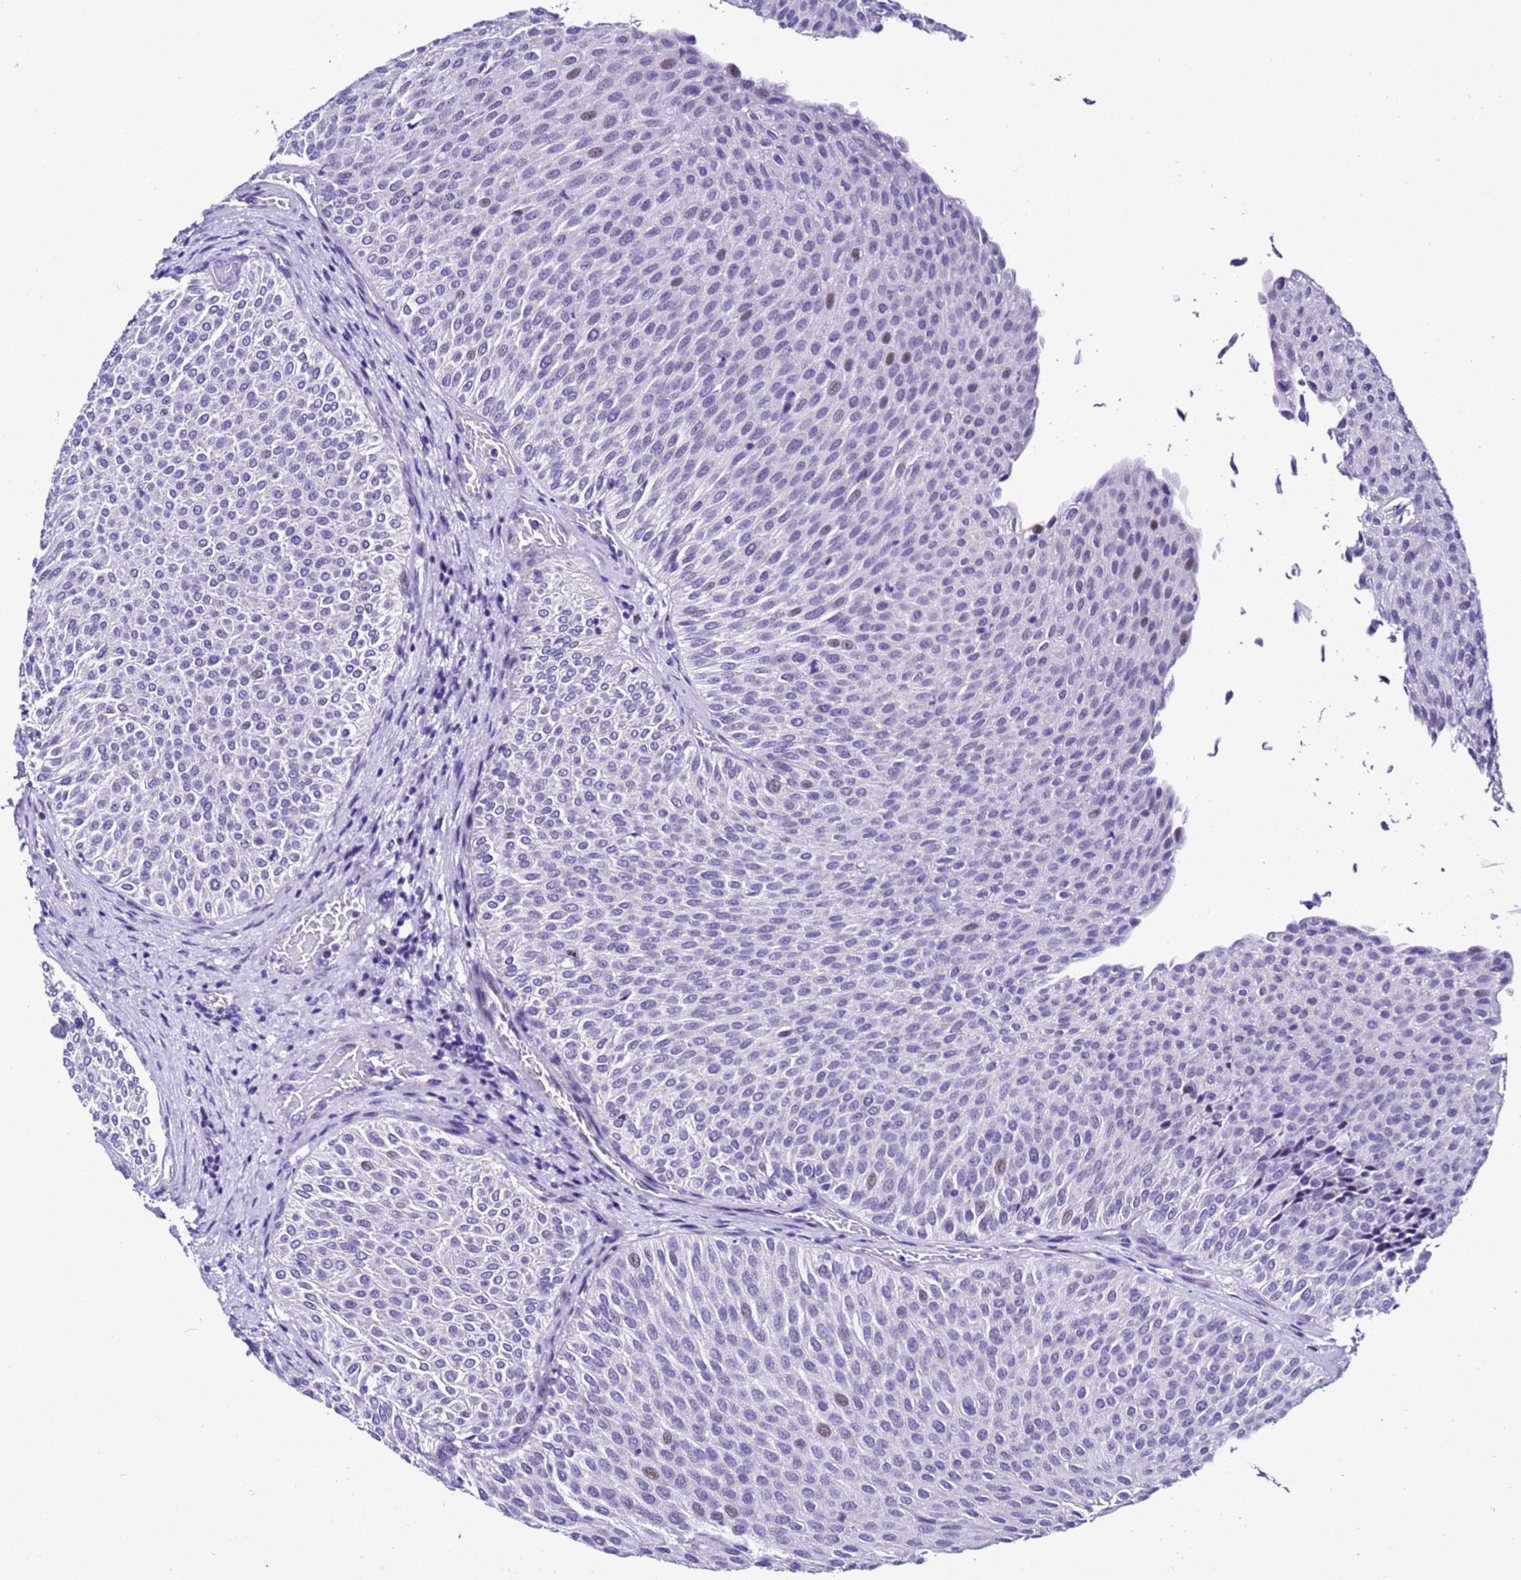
{"staining": {"intensity": "moderate", "quantity": "<25%", "location": "nuclear"}, "tissue": "urothelial cancer", "cell_type": "Tumor cells", "image_type": "cancer", "snomed": [{"axis": "morphology", "description": "Urothelial carcinoma, Low grade"}, {"axis": "topography", "description": "Urinary bladder"}], "caption": "IHC (DAB) staining of urothelial carcinoma (low-grade) exhibits moderate nuclear protein staining in about <25% of tumor cells.", "gene": "ZNF417", "patient": {"sex": "male", "age": 78}}